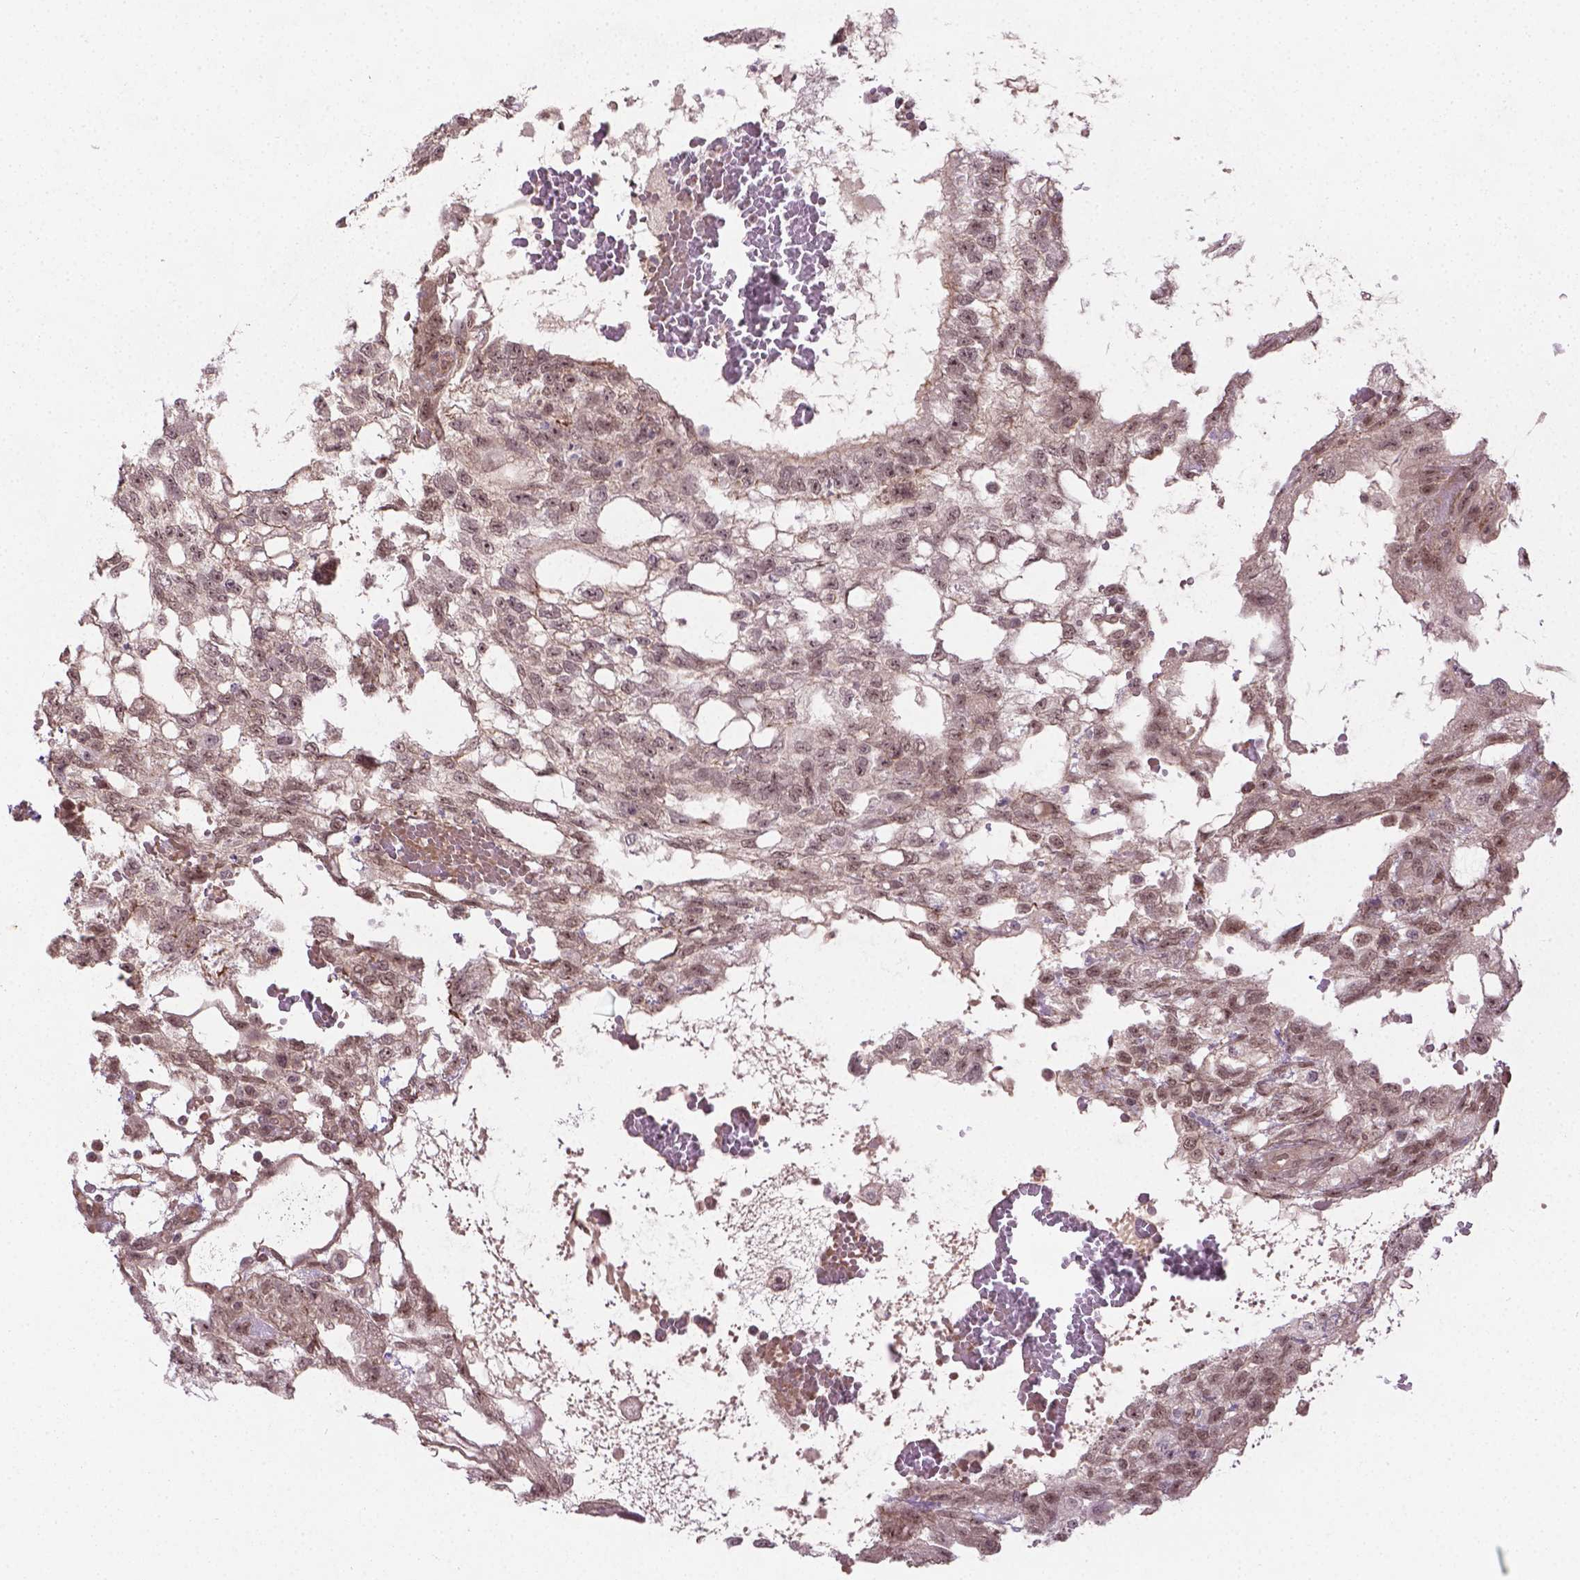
{"staining": {"intensity": "moderate", "quantity": ">75%", "location": "cytoplasmic/membranous,nuclear"}, "tissue": "testis cancer", "cell_type": "Tumor cells", "image_type": "cancer", "snomed": [{"axis": "morphology", "description": "Carcinoma, Embryonal, NOS"}, {"axis": "topography", "description": "Testis"}], "caption": "Testis cancer tissue exhibits moderate cytoplasmic/membranous and nuclear expression in about >75% of tumor cells", "gene": "ANKRD54", "patient": {"sex": "male", "age": 32}}